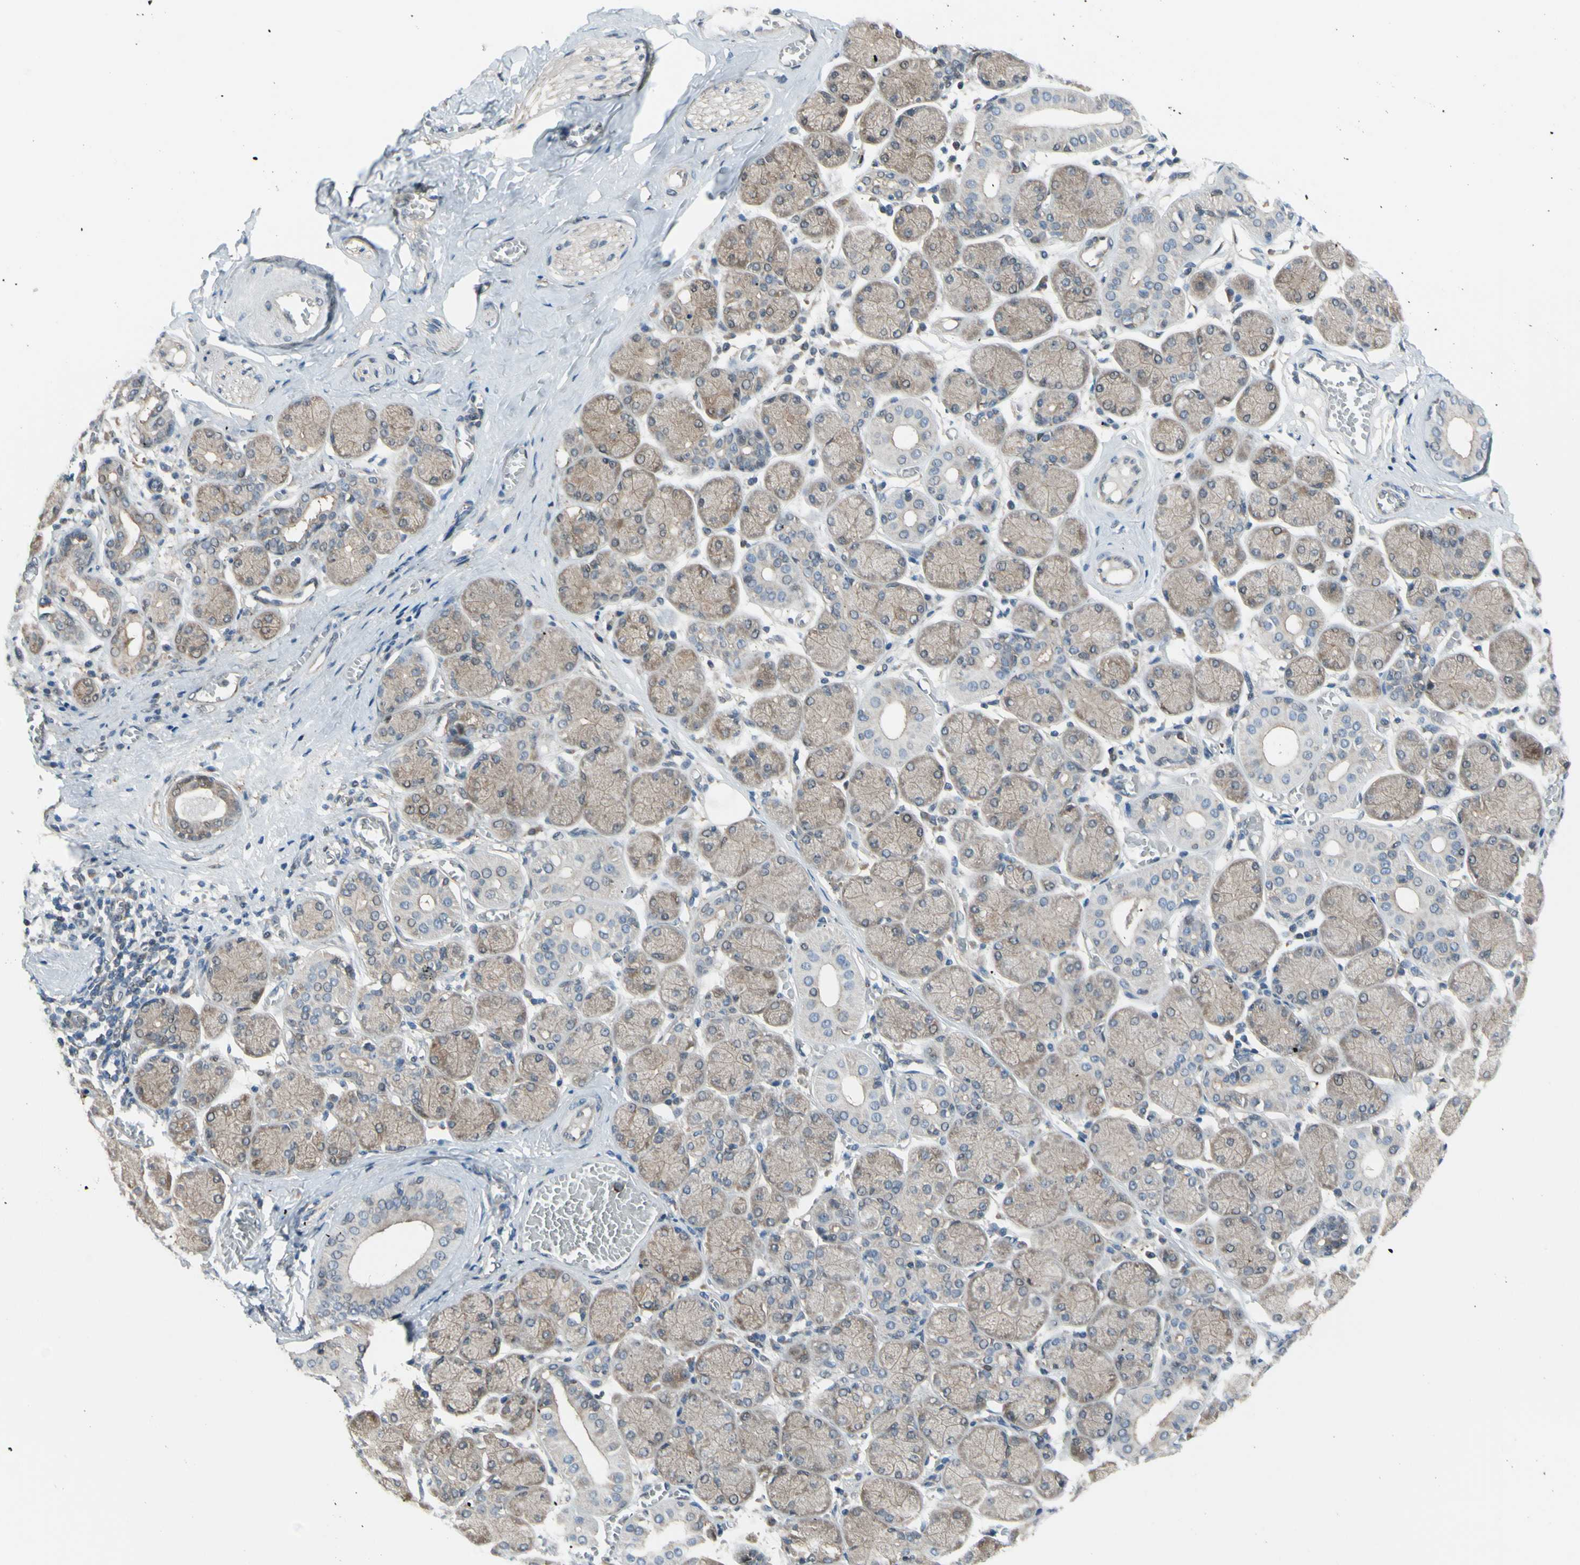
{"staining": {"intensity": "moderate", "quantity": ">75%", "location": "cytoplasmic/membranous"}, "tissue": "salivary gland", "cell_type": "Glandular cells", "image_type": "normal", "snomed": [{"axis": "morphology", "description": "Normal tissue, NOS"}, {"axis": "topography", "description": "Salivary gland"}], "caption": "Protein expression analysis of benign salivary gland demonstrates moderate cytoplasmic/membranous positivity in approximately >75% of glandular cells.", "gene": "YWHAQ", "patient": {"sex": "female", "age": 24}}